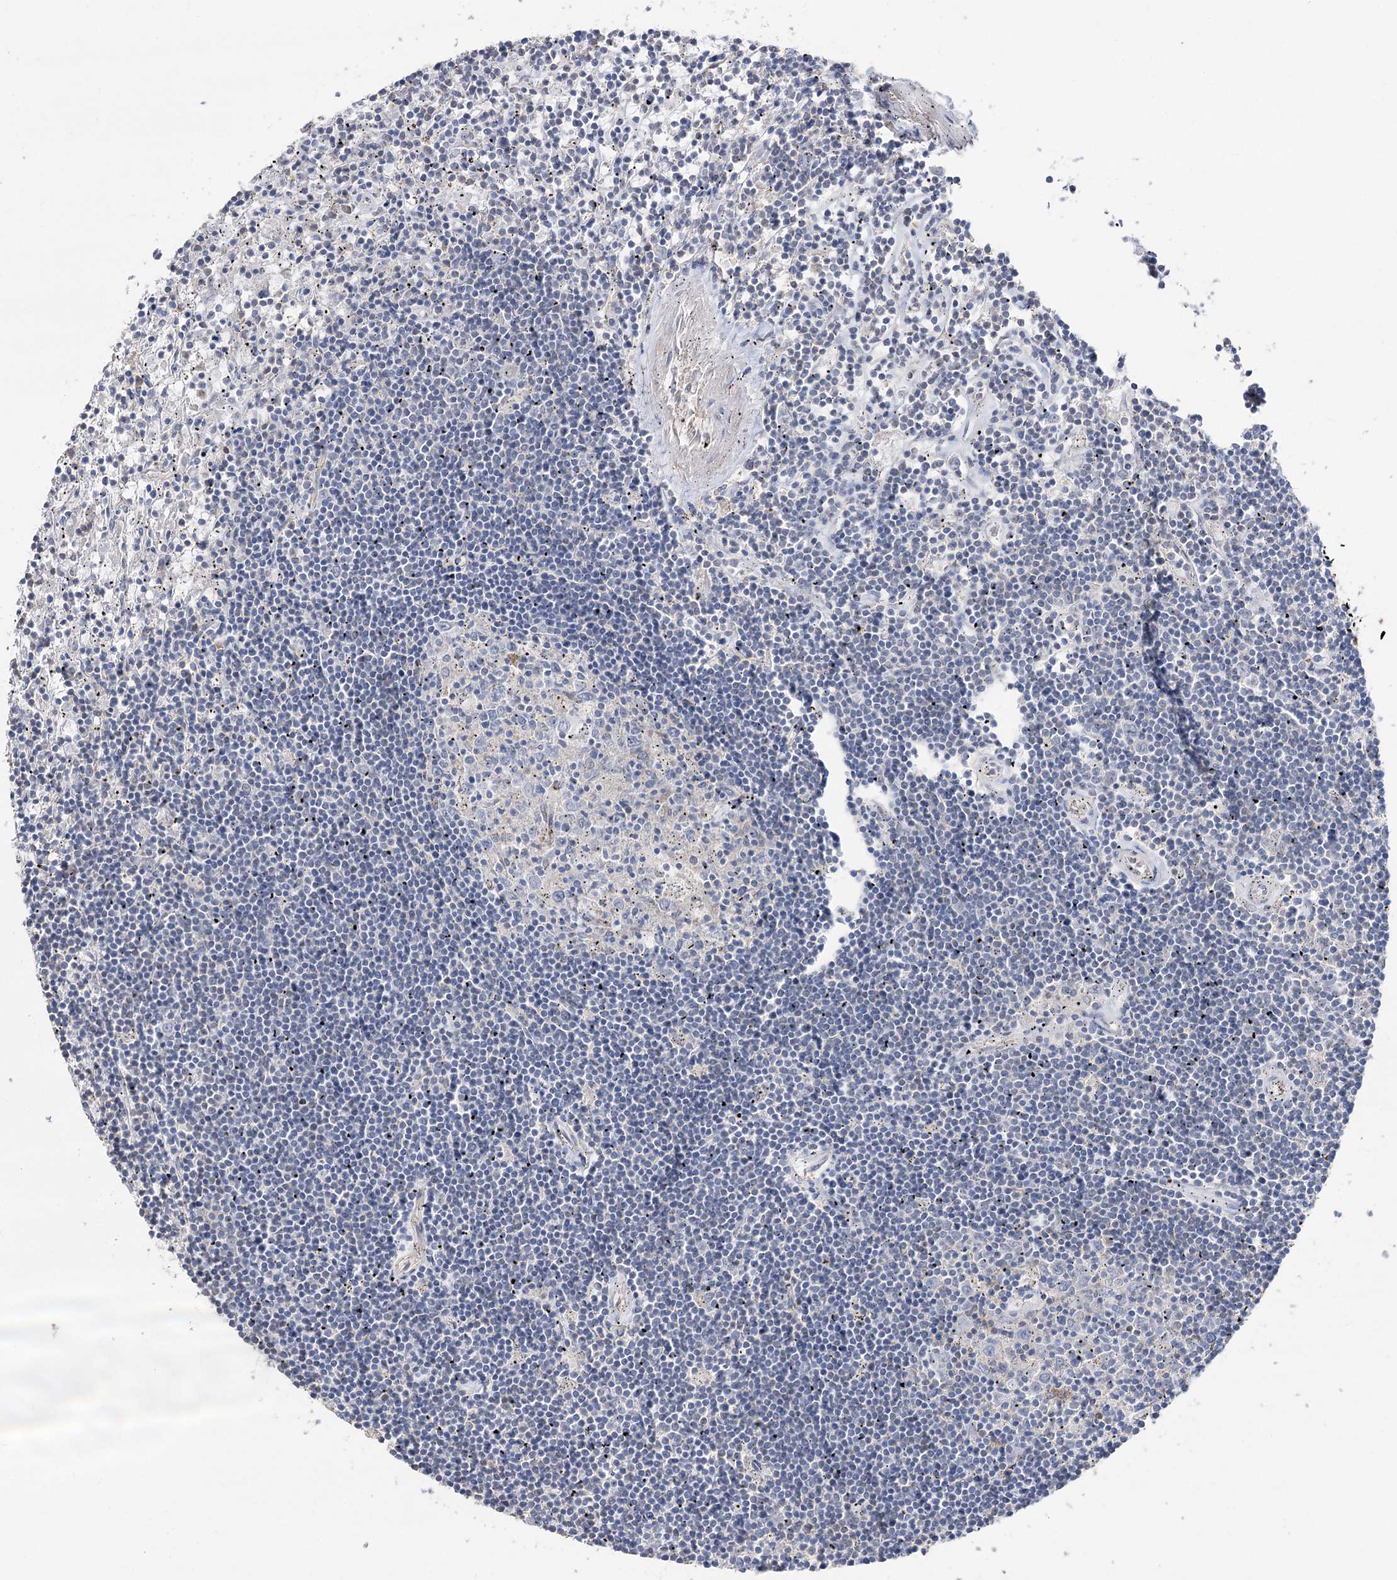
{"staining": {"intensity": "negative", "quantity": "none", "location": "none"}, "tissue": "lymphoma", "cell_type": "Tumor cells", "image_type": "cancer", "snomed": [{"axis": "morphology", "description": "Malignant lymphoma, non-Hodgkin's type, Low grade"}, {"axis": "topography", "description": "Spleen"}], "caption": "High power microscopy photomicrograph of an IHC photomicrograph of malignant lymphoma, non-Hodgkin's type (low-grade), revealing no significant expression in tumor cells. (Immunohistochemistry, brightfield microscopy, high magnification).", "gene": "FAM13B", "patient": {"sex": "male", "age": 76}}